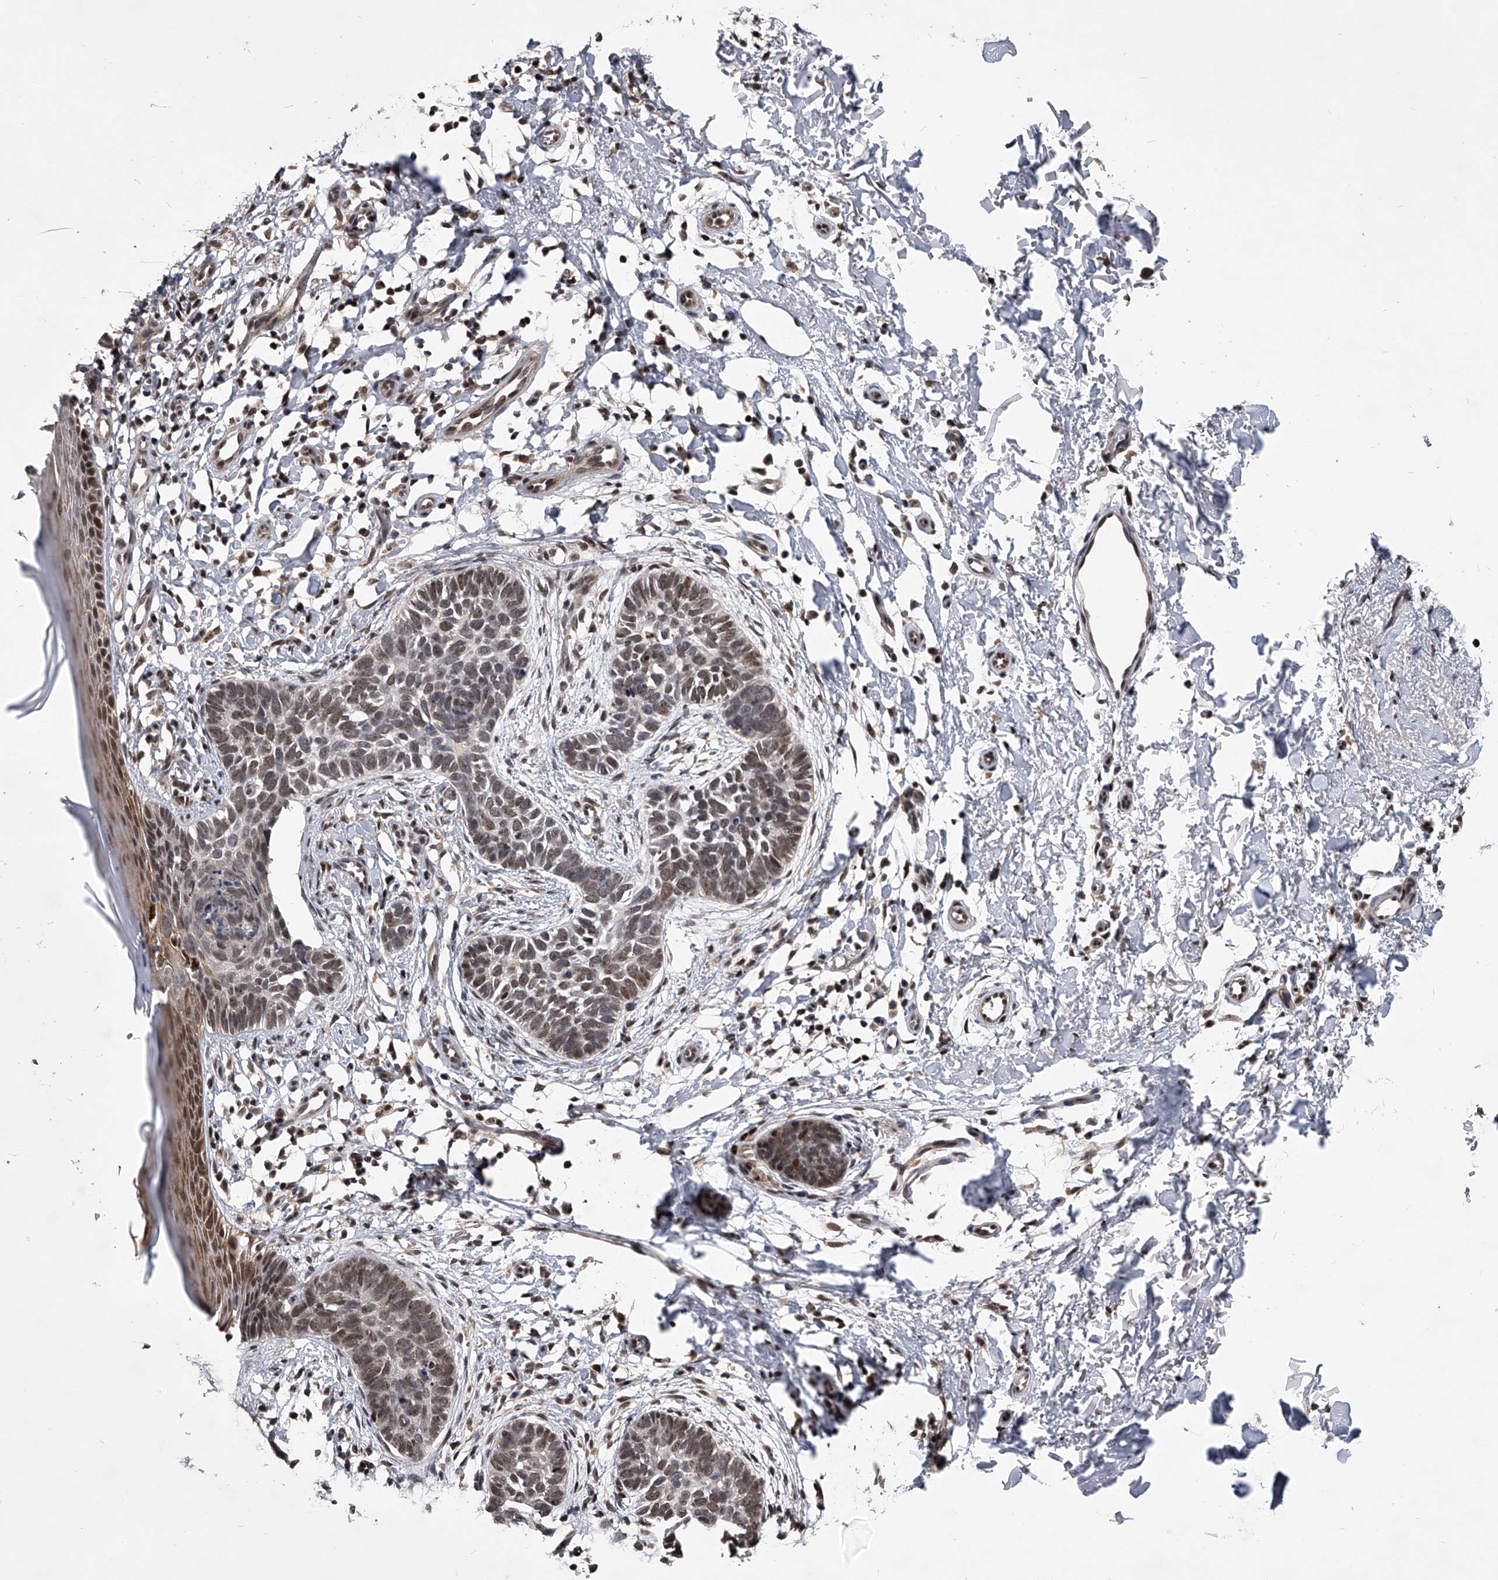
{"staining": {"intensity": "moderate", "quantity": ">75%", "location": "nuclear"}, "tissue": "skin cancer", "cell_type": "Tumor cells", "image_type": "cancer", "snomed": [{"axis": "morphology", "description": "Normal tissue, NOS"}, {"axis": "morphology", "description": "Basal cell carcinoma"}, {"axis": "topography", "description": "Skin"}], "caption": "A histopathology image of skin basal cell carcinoma stained for a protein displays moderate nuclear brown staining in tumor cells.", "gene": "CMTR1", "patient": {"sex": "male", "age": 77}}